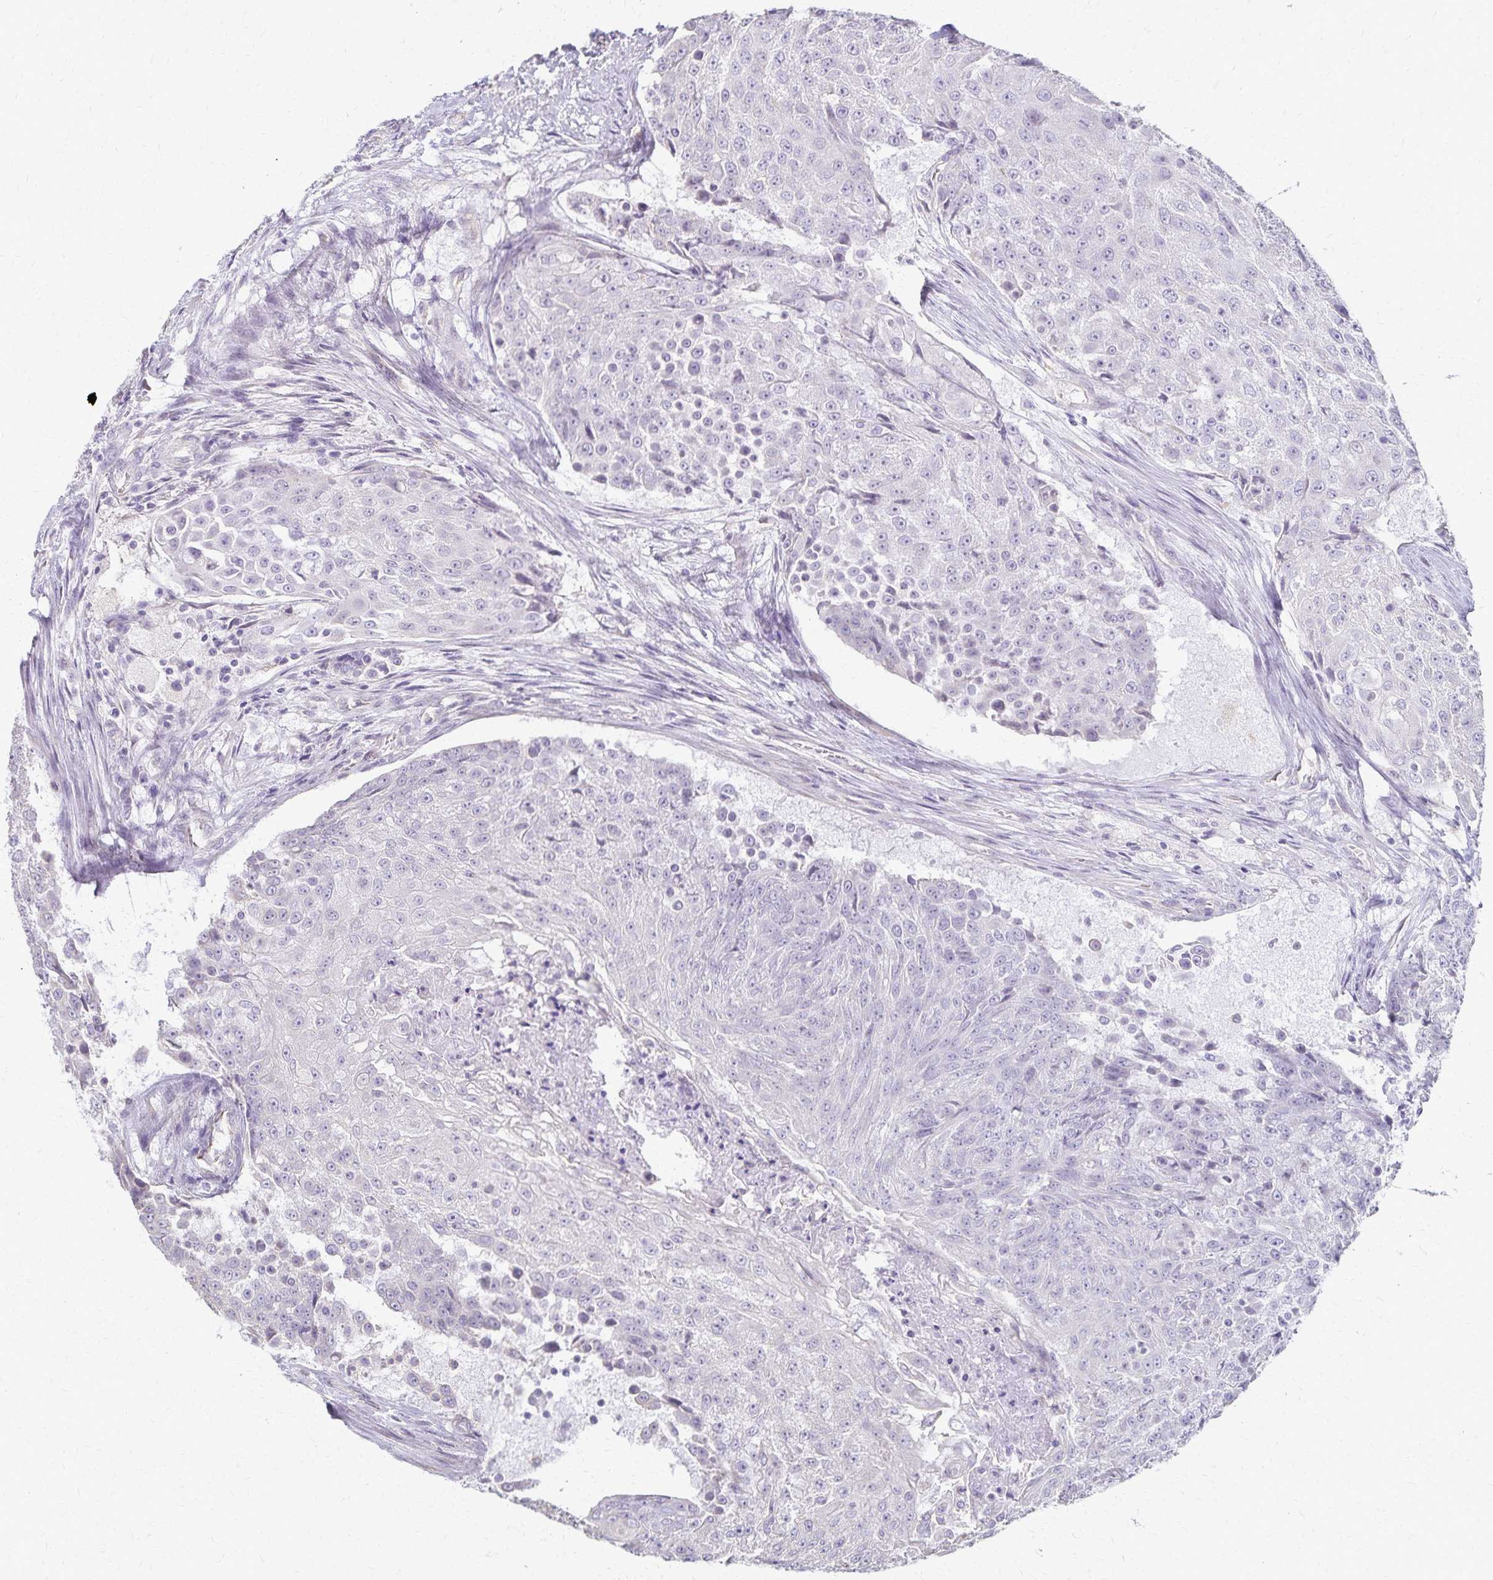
{"staining": {"intensity": "negative", "quantity": "none", "location": "none"}, "tissue": "urothelial cancer", "cell_type": "Tumor cells", "image_type": "cancer", "snomed": [{"axis": "morphology", "description": "Urothelial carcinoma, High grade"}, {"axis": "topography", "description": "Urinary bladder"}], "caption": "Immunohistochemical staining of urothelial carcinoma (high-grade) displays no significant staining in tumor cells. (Stains: DAB (3,3'-diaminobenzidine) immunohistochemistry (IHC) with hematoxylin counter stain, Microscopy: brightfield microscopy at high magnification).", "gene": "KISS1", "patient": {"sex": "female", "age": 63}}